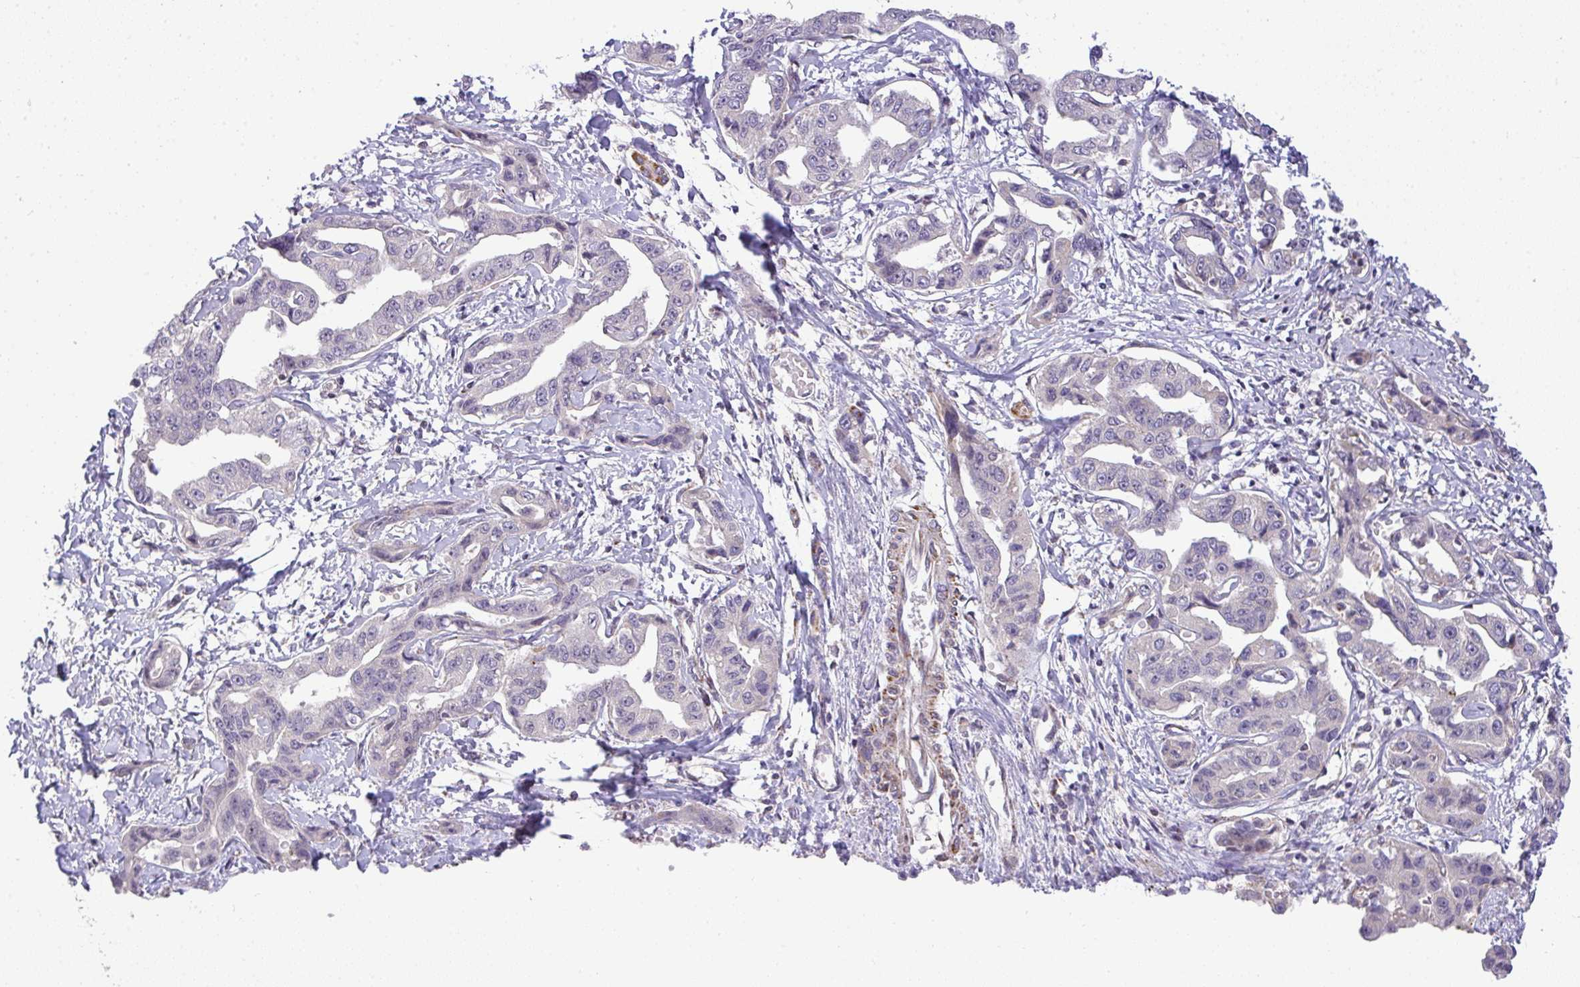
{"staining": {"intensity": "negative", "quantity": "none", "location": "none"}, "tissue": "liver cancer", "cell_type": "Tumor cells", "image_type": "cancer", "snomed": [{"axis": "morphology", "description": "Cholangiocarcinoma"}, {"axis": "topography", "description": "Liver"}], "caption": "This is an immunohistochemistry (IHC) micrograph of liver cholangiocarcinoma. There is no positivity in tumor cells.", "gene": "SRRM4", "patient": {"sex": "male", "age": 59}}